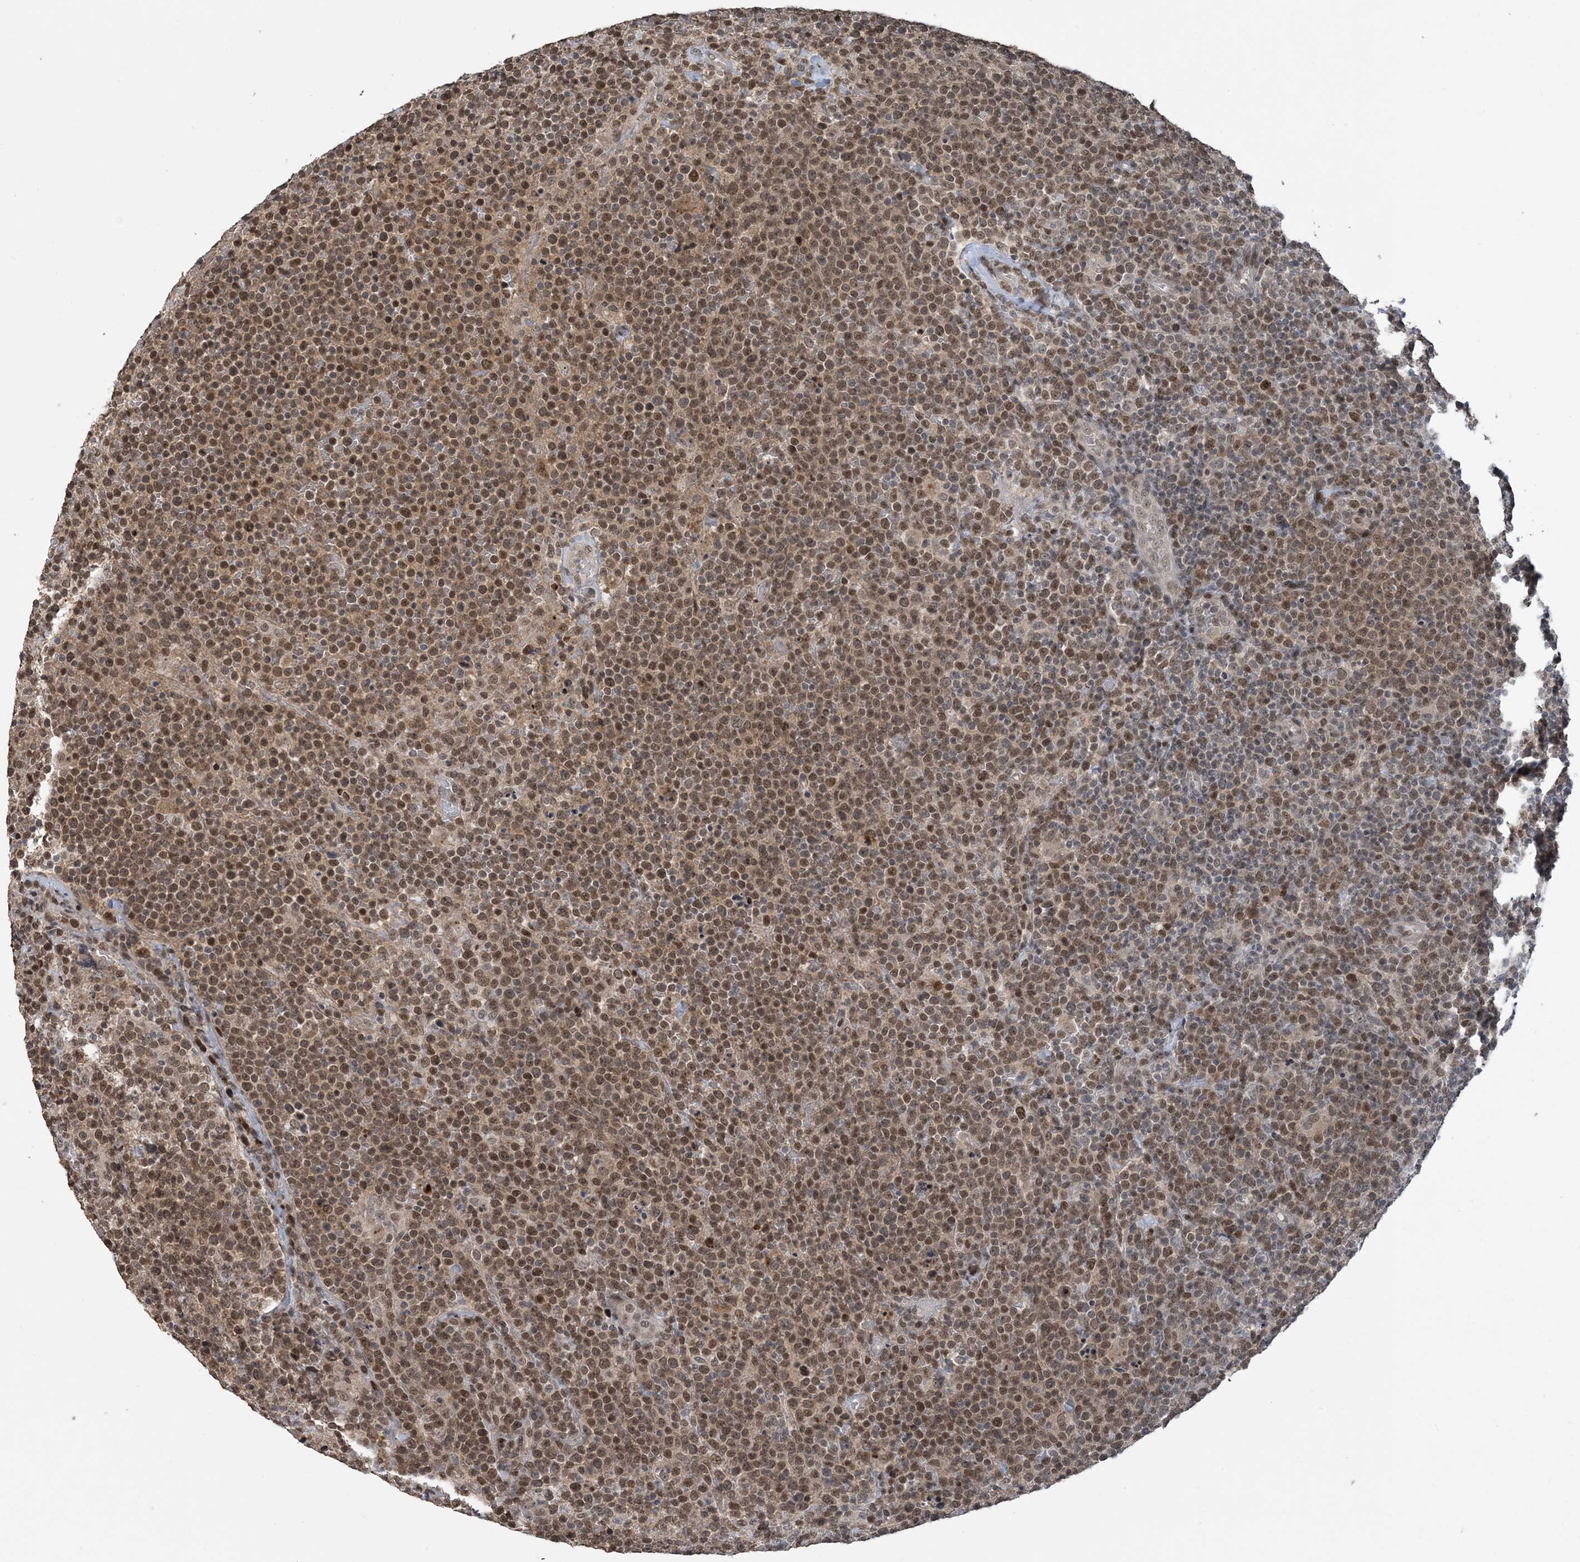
{"staining": {"intensity": "moderate", "quantity": ">75%", "location": "nuclear"}, "tissue": "lymphoma", "cell_type": "Tumor cells", "image_type": "cancer", "snomed": [{"axis": "morphology", "description": "Malignant lymphoma, non-Hodgkin's type, High grade"}, {"axis": "topography", "description": "Lymph node"}], "caption": "Immunohistochemical staining of lymphoma shows moderate nuclear protein expression in about >75% of tumor cells.", "gene": "ACYP2", "patient": {"sex": "male", "age": 61}}